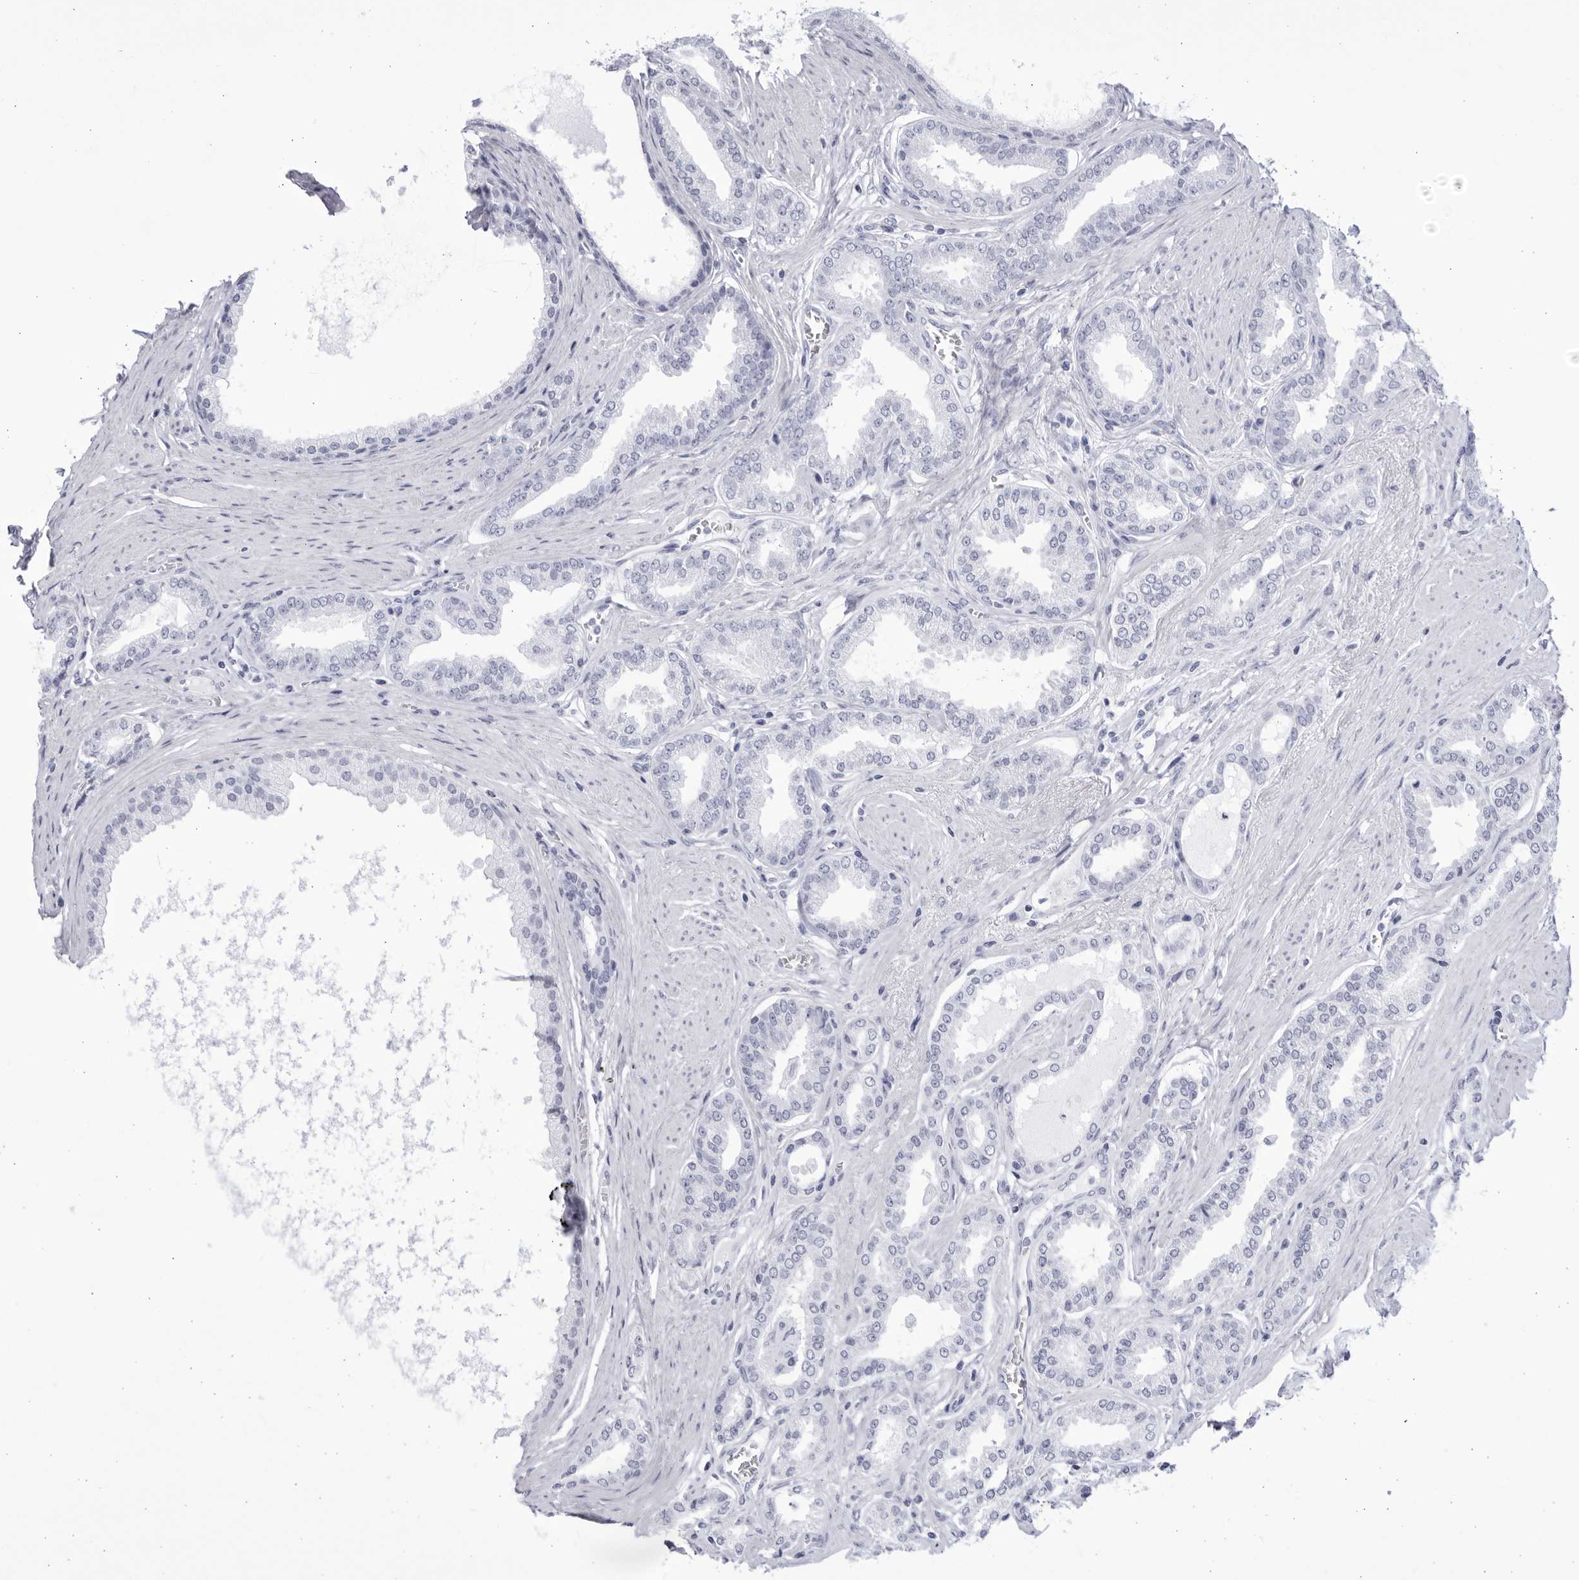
{"staining": {"intensity": "negative", "quantity": "none", "location": "none"}, "tissue": "prostate cancer", "cell_type": "Tumor cells", "image_type": "cancer", "snomed": [{"axis": "morphology", "description": "Adenocarcinoma, Low grade"}, {"axis": "topography", "description": "Prostate"}], "caption": "This is an IHC micrograph of human prostate cancer (adenocarcinoma (low-grade)). There is no staining in tumor cells.", "gene": "CCDC181", "patient": {"sex": "male", "age": 63}}